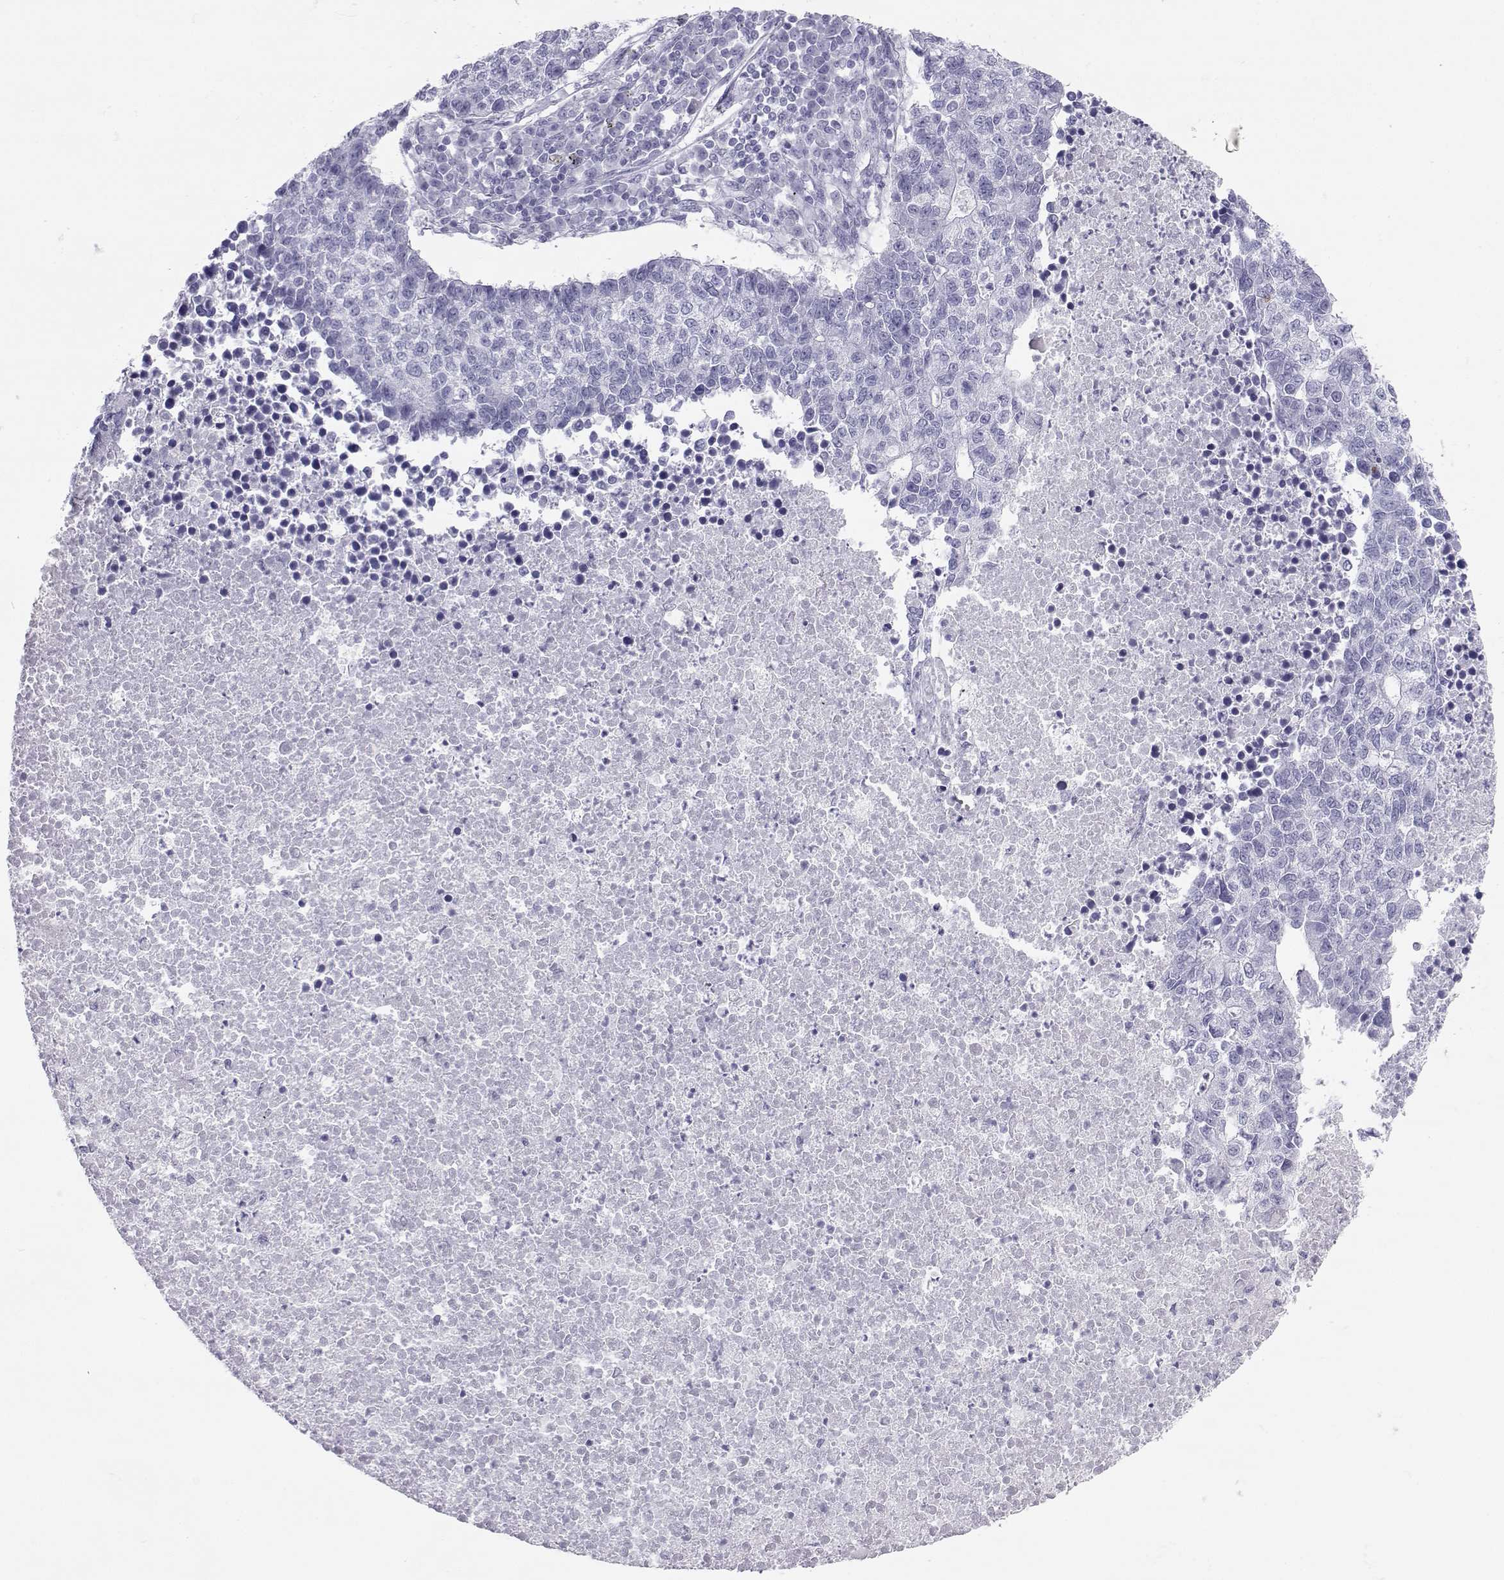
{"staining": {"intensity": "negative", "quantity": "none", "location": "none"}, "tissue": "lung cancer", "cell_type": "Tumor cells", "image_type": "cancer", "snomed": [{"axis": "morphology", "description": "Adenocarcinoma, NOS"}, {"axis": "topography", "description": "Lung"}], "caption": "Immunohistochemistry (IHC) histopathology image of neoplastic tissue: adenocarcinoma (lung) stained with DAB demonstrates no significant protein expression in tumor cells.", "gene": "SST", "patient": {"sex": "male", "age": 57}}